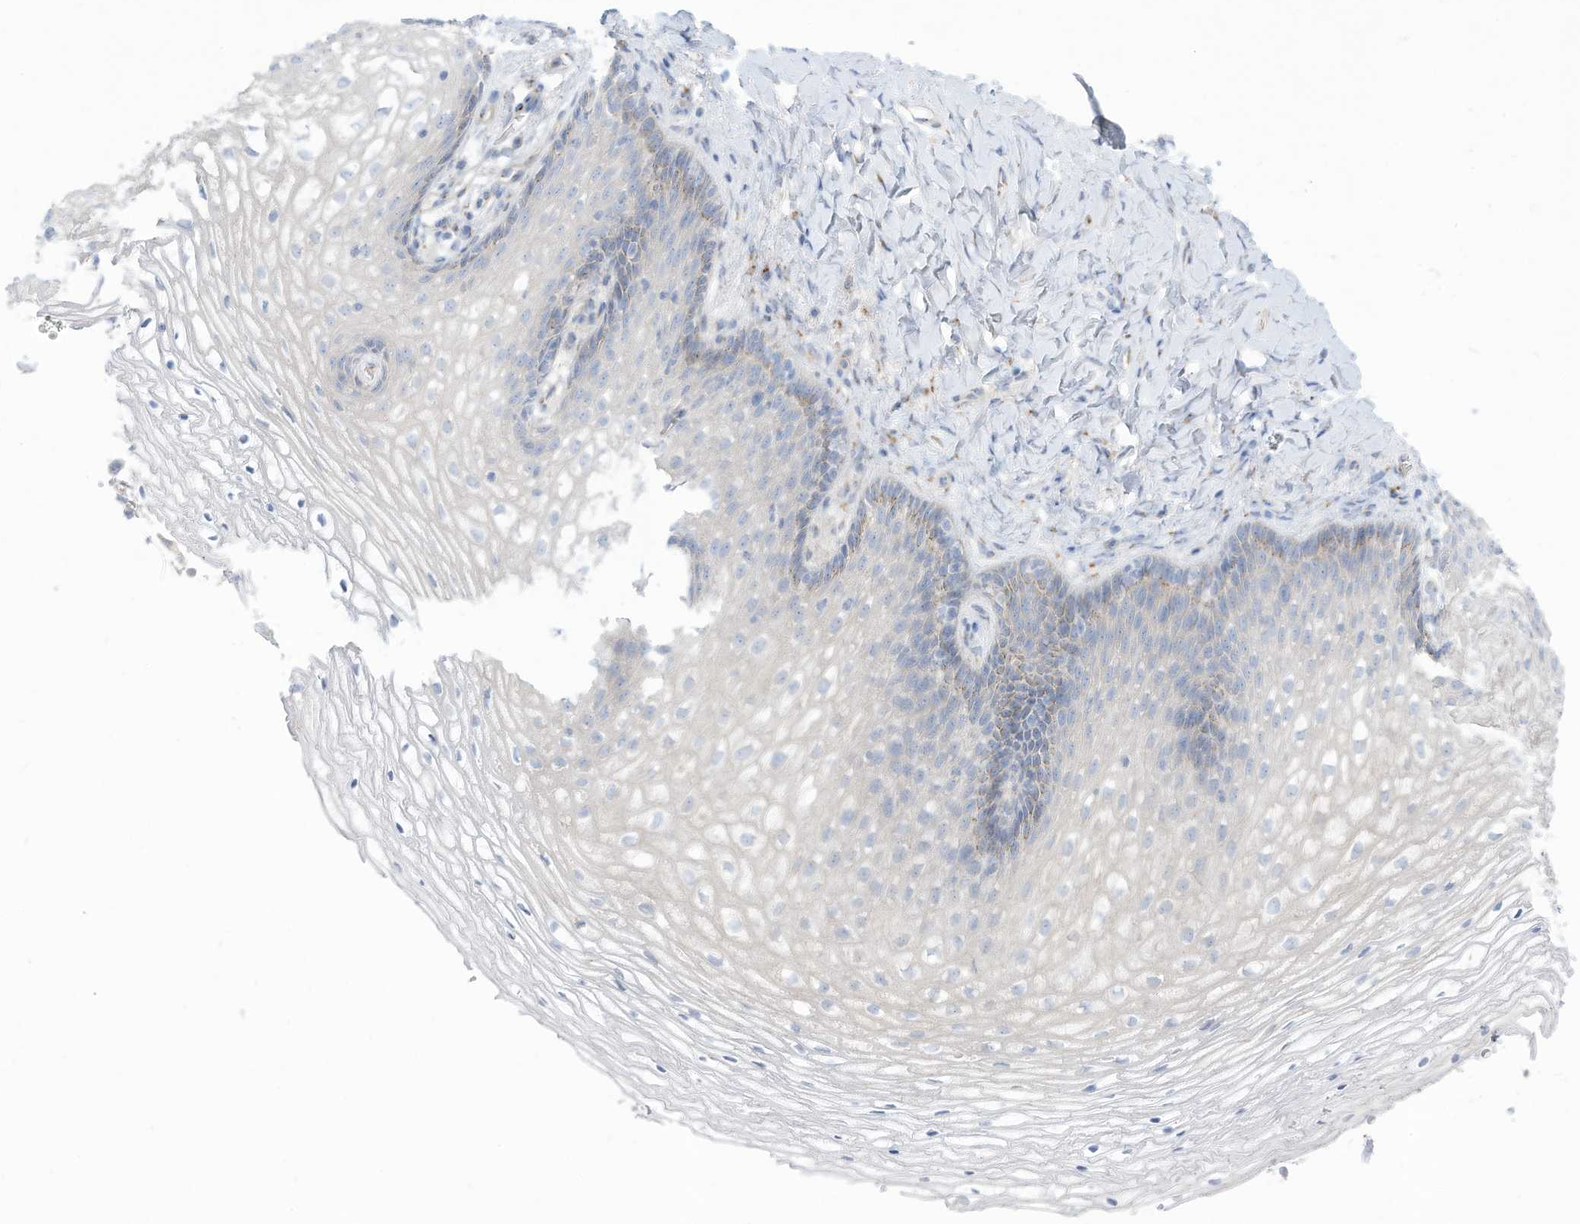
{"staining": {"intensity": "weak", "quantity": "<25%", "location": "cytoplasmic/membranous"}, "tissue": "vagina", "cell_type": "Squamous epithelial cells", "image_type": "normal", "snomed": [{"axis": "morphology", "description": "Normal tissue, NOS"}, {"axis": "topography", "description": "Vagina"}], "caption": "Vagina stained for a protein using immunohistochemistry exhibits no staining squamous epithelial cells.", "gene": "TRMT2B", "patient": {"sex": "female", "age": 60}}